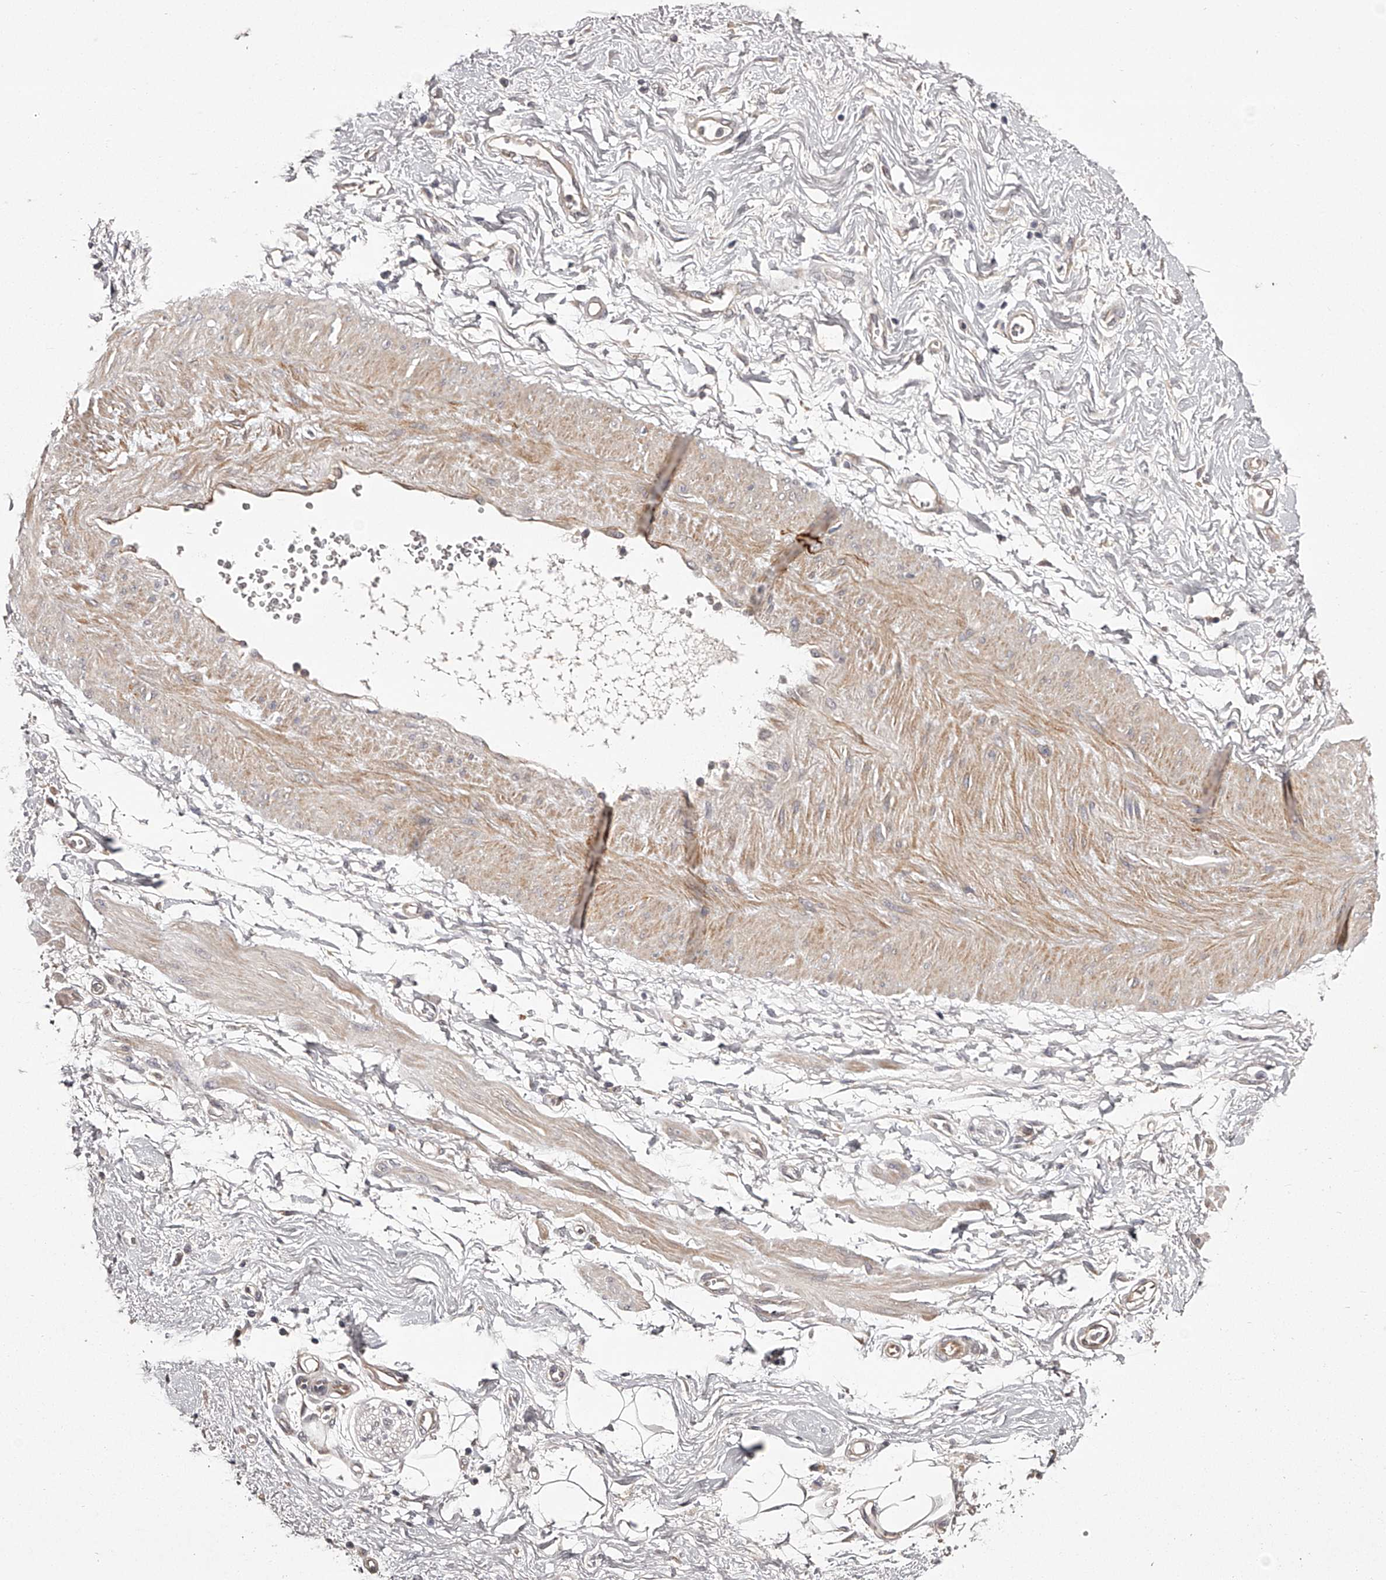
{"staining": {"intensity": "weak", "quantity": "25%-75%", "location": "cytoplasmic/membranous"}, "tissue": "adipose tissue", "cell_type": "Adipocytes", "image_type": "normal", "snomed": [{"axis": "morphology", "description": "Normal tissue, NOS"}, {"axis": "morphology", "description": "Adenocarcinoma, NOS"}, {"axis": "topography", "description": "Pancreas"}, {"axis": "topography", "description": "Peripheral nerve tissue"}], "caption": "Immunohistochemical staining of unremarkable adipose tissue reveals low levels of weak cytoplasmic/membranous expression in approximately 25%-75% of adipocytes.", "gene": "ODF2L", "patient": {"sex": "male", "age": 59}}